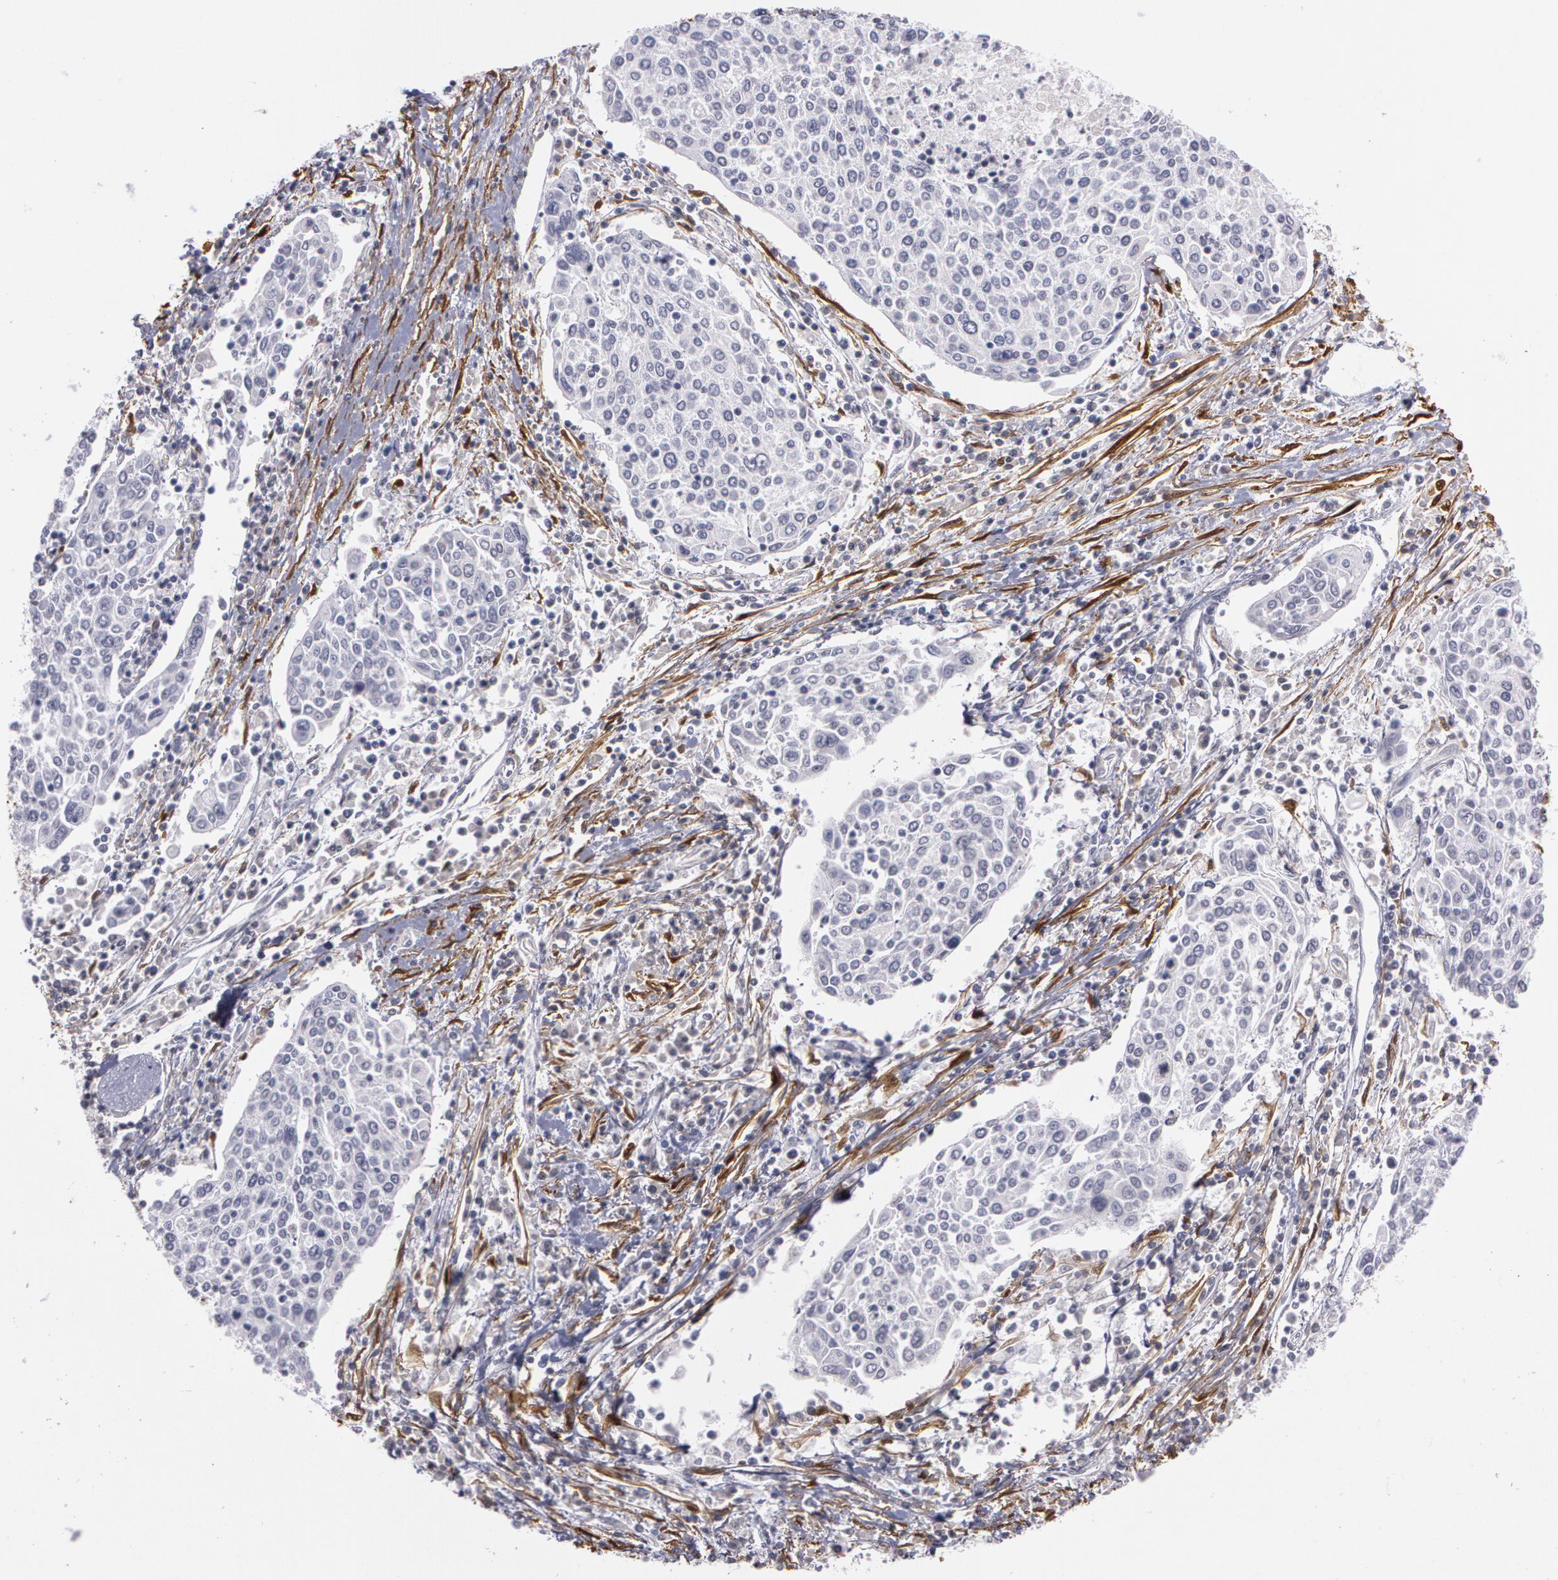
{"staining": {"intensity": "negative", "quantity": "none", "location": "none"}, "tissue": "cervical cancer", "cell_type": "Tumor cells", "image_type": "cancer", "snomed": [{"axis": "morphology", "description": "Squamous cell carcinoma, NOS"}, {"axis": "topography", "description": "Cervix"}], "caption": "Squamous cell carcinoma (cervical) was stained to show a protein in brown. There is no significant staining in tumor cells. (DAB IHC visualized using brightfield microscopy, high magnification).", "gene": "TAGLN", "patient": {"sex": "female", "age": 40}}